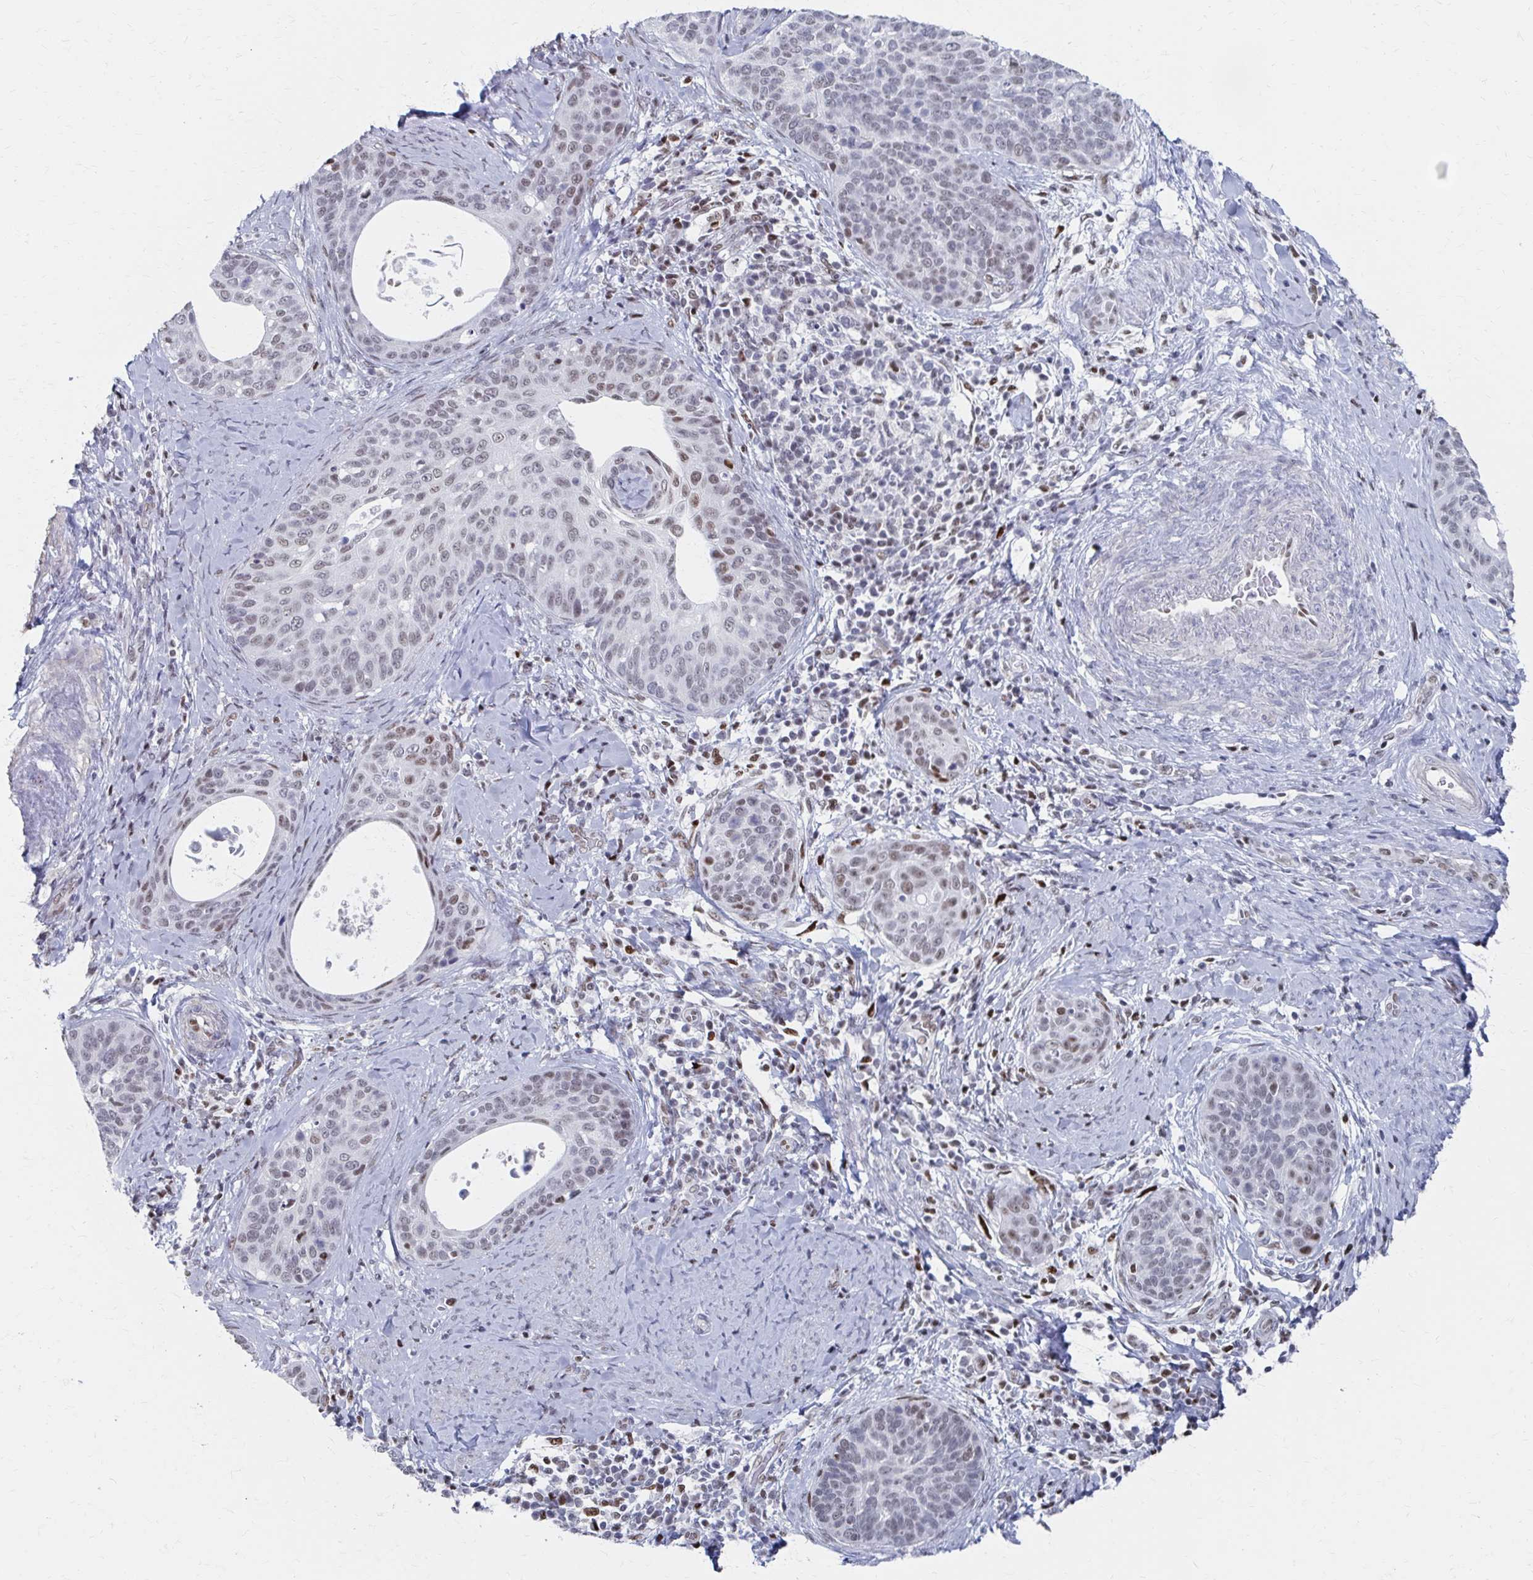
{"staining": {"intensity": "weak", "quantity": ">75%", "location": "nuclear"}, "tissue": "cervical cancer", "cell_type": "Tumor cells", "image_type": "cancer", "snomed": [{"axis": "morphology", "description": "Squamous cell carcinoma, NOS"}, {"axis": "topography", "description": "Cervix"}], "caption": "This is an image of immunohistochemistry staining of cervical squamous cell carcinoma, which shows weak positivity in the nuclear of tumor cells.", "gene": "CDIN1", "patient": {"sex": "female", "age": 69}}